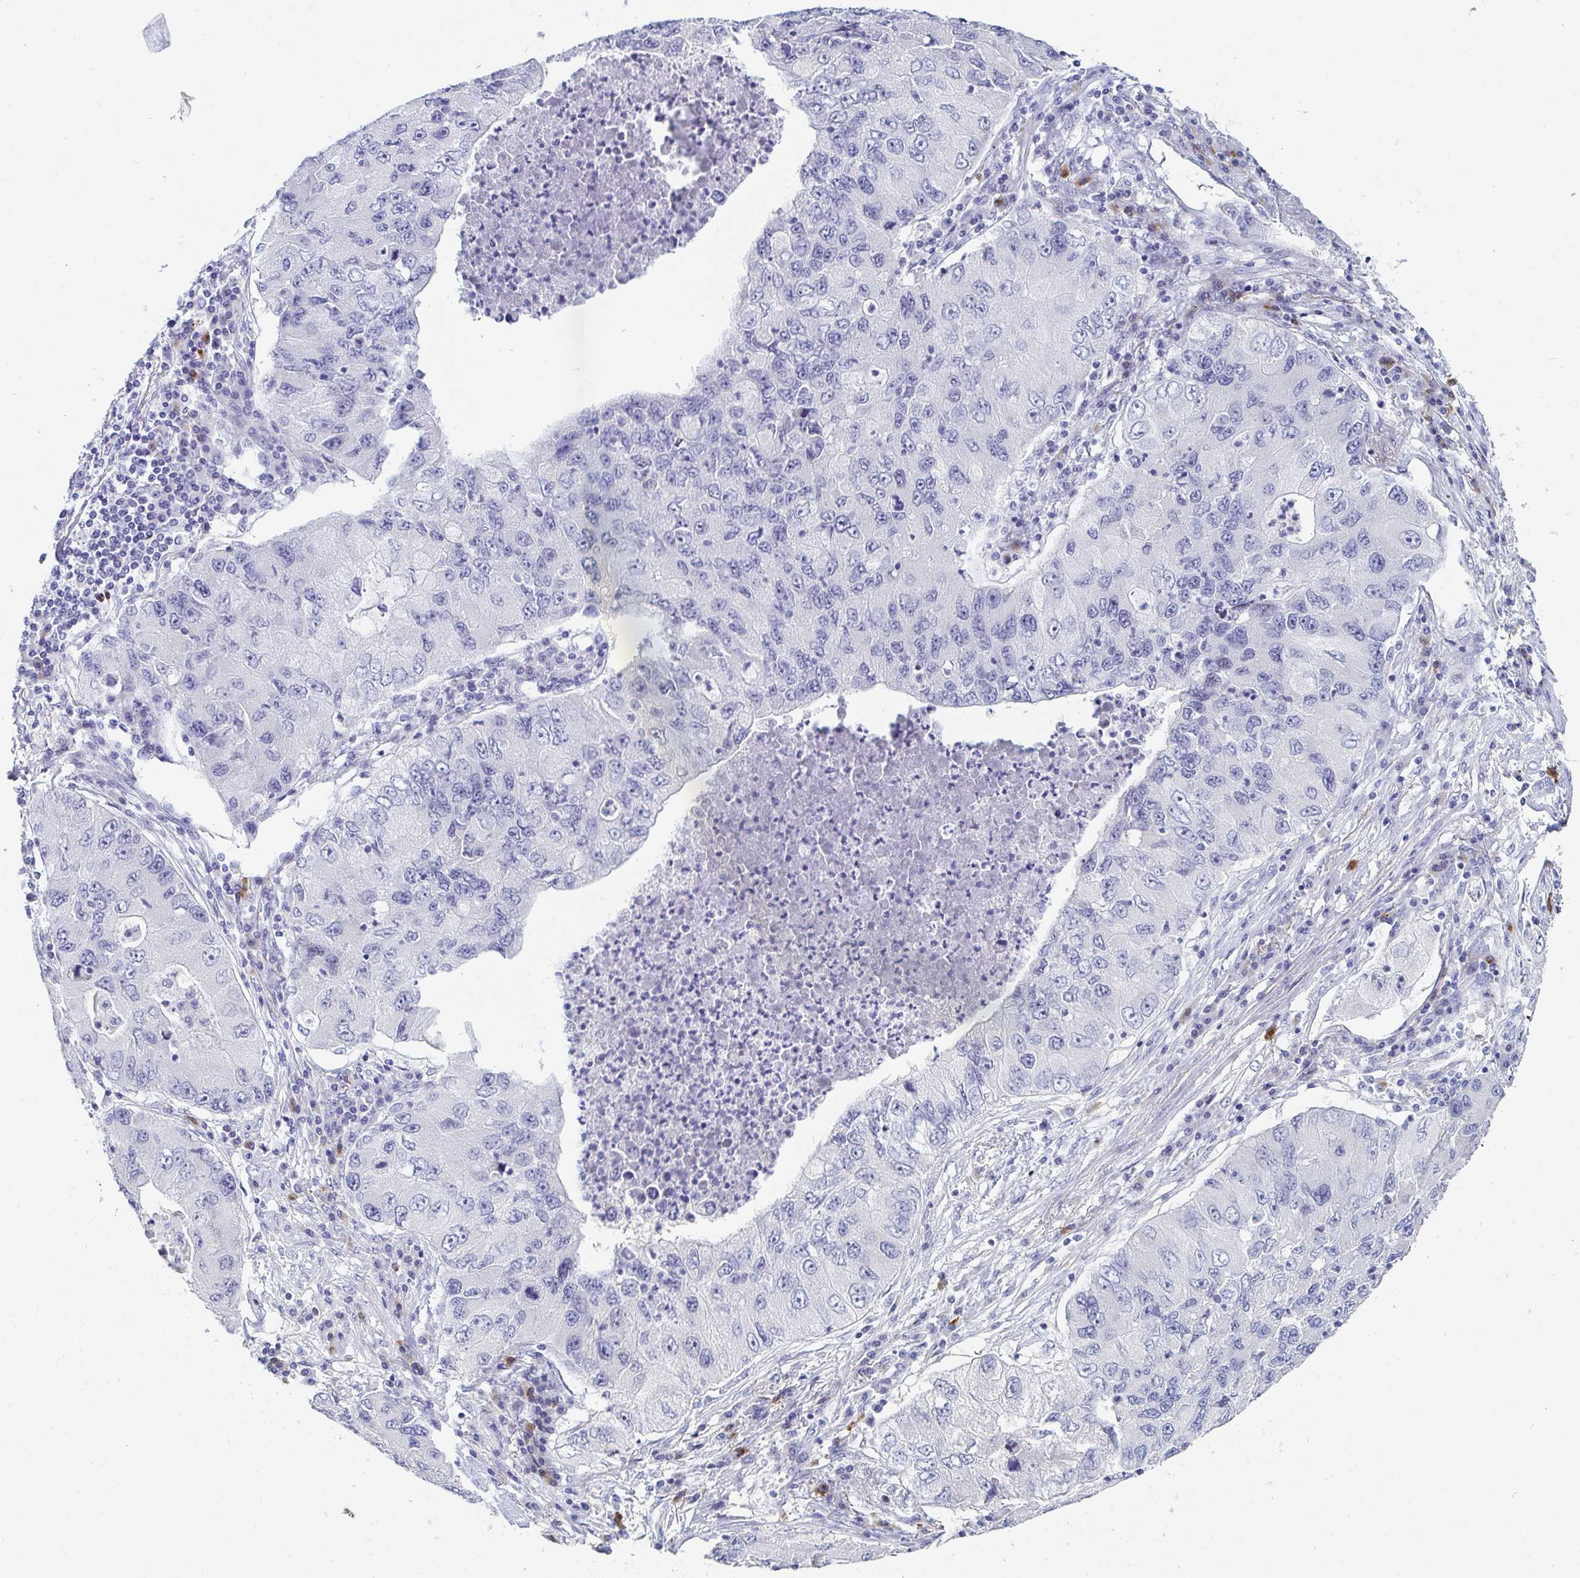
{"staining": {"intensity": "negative", "quantity": "none", "location": "none"}, "tissue": "lung cancer", "cell_type": "Tumor cells", "image_type": "cancer", "snomed": [{"axis": "morphology", "description": "Adenocarcinoma, NOS"}, {"axis": "morphology", "description": "Adenocarcinoma, metastatic, NOS"}, {"axis": "topography", "description": "Lymph node"}, {"axis": "topography", "description": "Lung"}], "caption": "Immunohistochemical staining of human lung cancer shows no significant staining in tumor cells.", "gene": "C4orf17", "patient": {"sex": "female", "age": 54}}